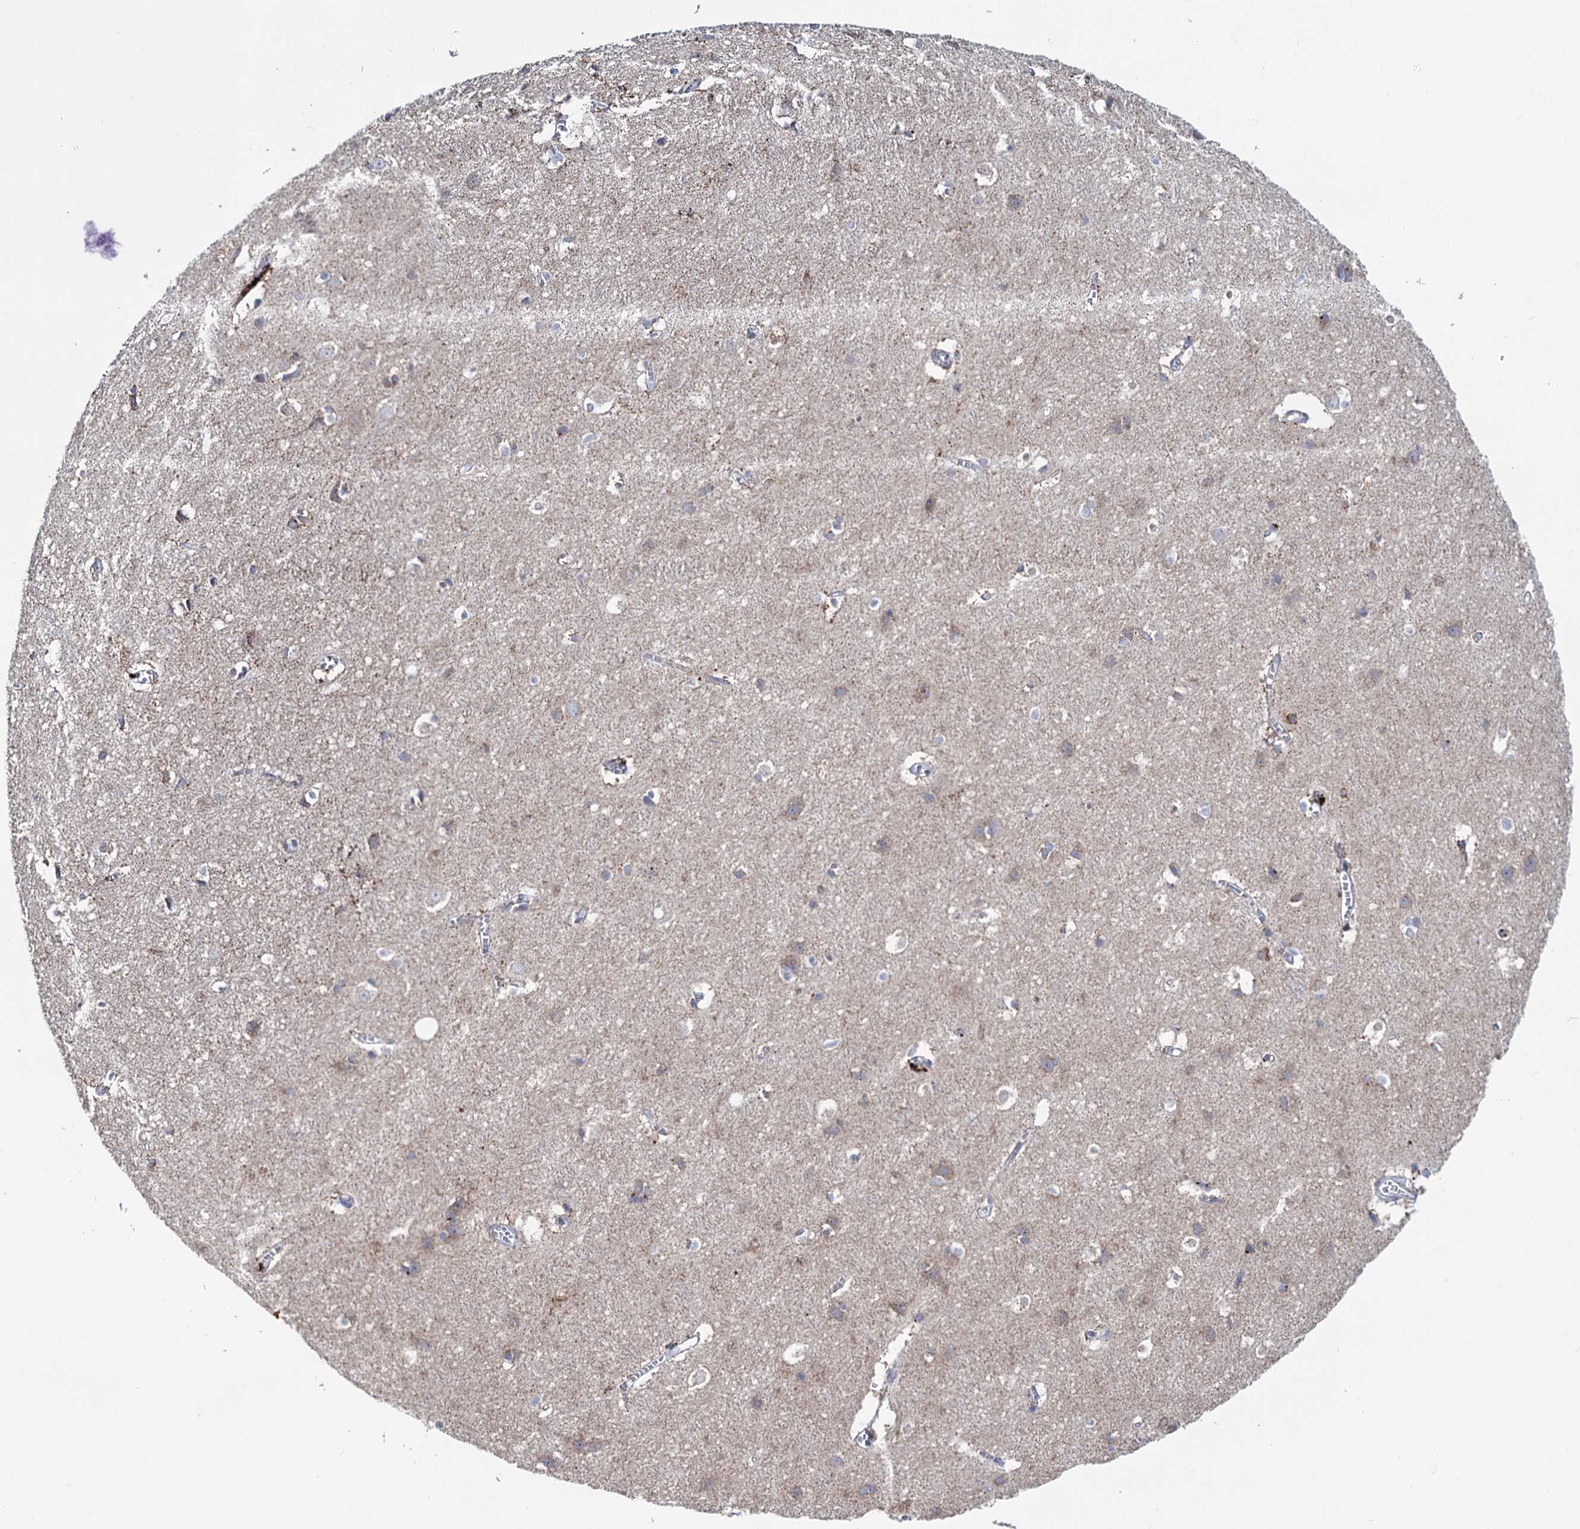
{"staining": {"intensity": "negative", "quantity": "none", "location": "none"}, "tissue": "cerebral cortex", "cell_type": "Endothelial cells", "image_type": "normal", "snomed": [{"axis": "morphology", "description": "Normal tissue, NOS"}, {"axis": "topography", "description": "Cerebral cortex"}], "caption": "Immunohistochemistry image of benign cerebral cortex: cerebral cortex stained with DAB reveals no significant protein expression in endothelial cells. (DAB (3,3'-diaminobenzidine) immunohistochemistry, high magnification).", "gene": "PTGR1", "patient": {"sex": "male", "age": 54}}